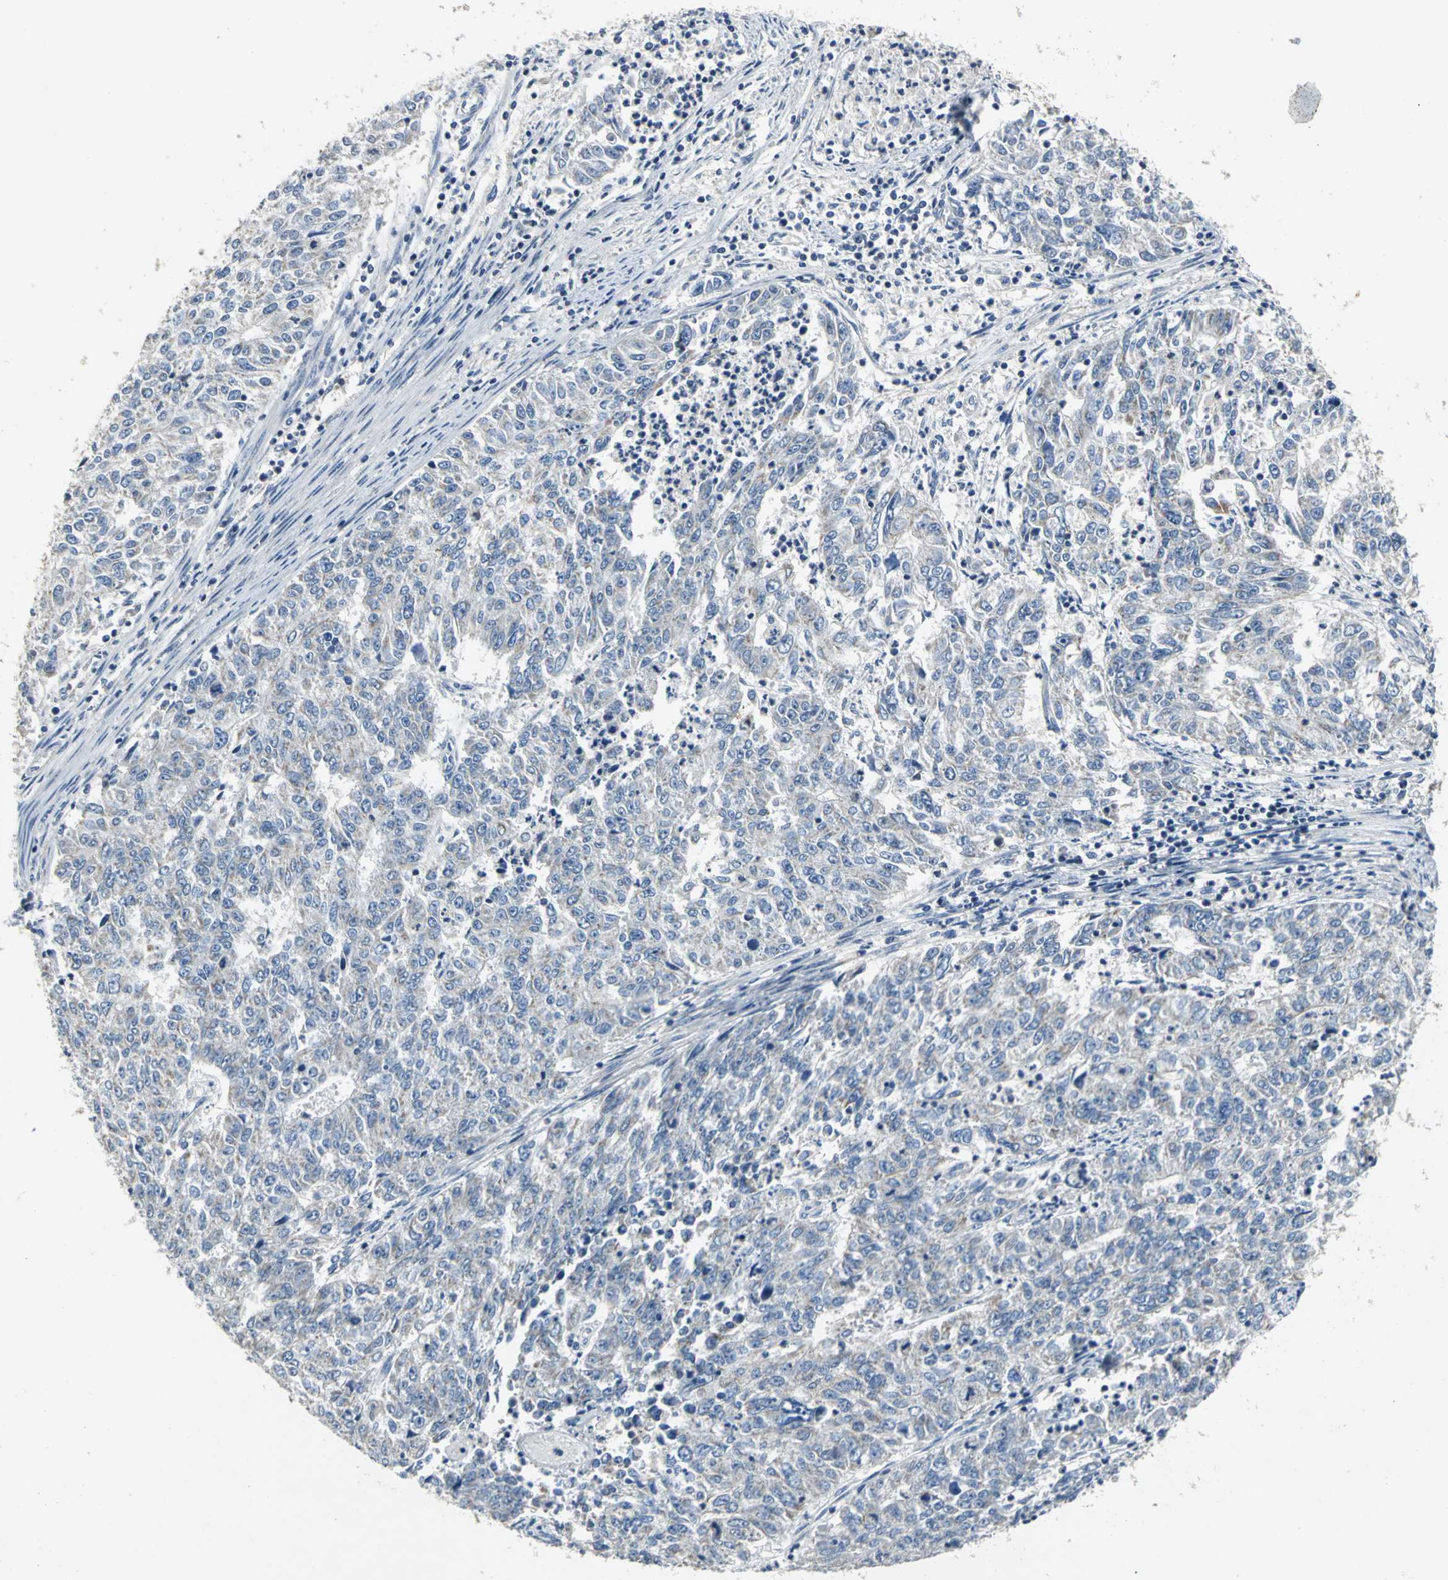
{"staining": {"intensity": "moderate", "quantity": "25%-75%", "location": "cytoplasmic/membranous"}, "tissue": "endometrial cancer", "cell_type": "Tumor cells", "image_type": "cancer", "snomed": [{"axis": "morphology", "description": "Adenocarcinoma, NOS"}, {"axis": "topography", "description": "Endometrium"}], "caption": "Immunohistochemical staining of endometrial cancer demonstrates moderate cytoplasmic/membranous protein expression in approximately 25%-75% of tumor cells.", "gene": "JADE3", "patient": {"sex": "female", "age": 42}}